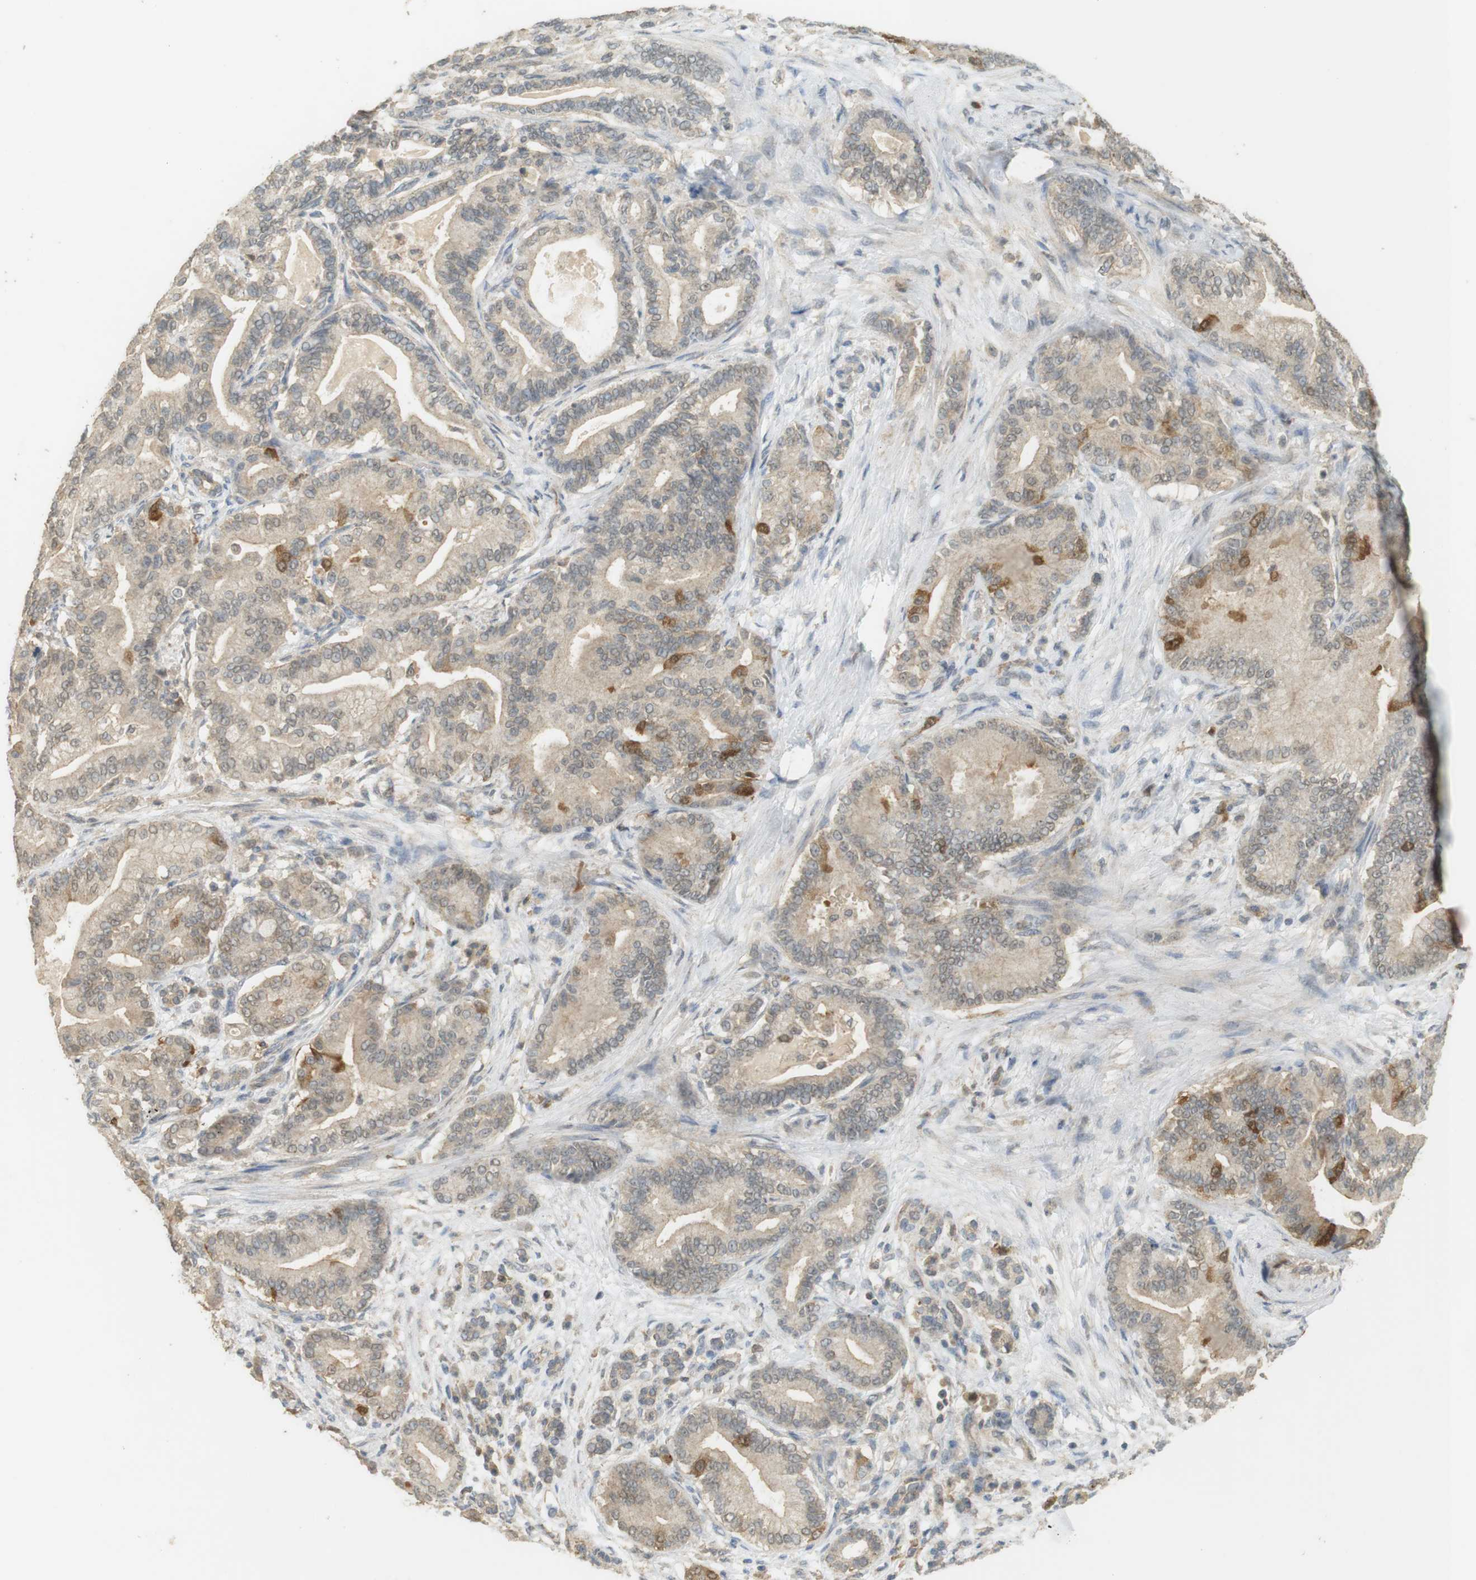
{"staining": {"intensity": "moderate", "quantity": "<25%", "location": "cytoplasmic/membranous"}, "tissue": "pancreatic cancer", "cell_type": "Tumor cells", "image_type": "cancer", "snomed": [{"axis": "morphology", "description": "Normal tissue, NOS"}, {"axis": "morphology", "description": "Adenocarcinoma, NOS"}, {"axis": "topography", "description": "Pancreas"}], "caption": "IHC image of pancreatic adenocarcinoma stained for a protein (brown), which demonstrates low levels of moderate cytoplasmic/membranous positivity in about <25% of tumor cells.", "gene": "TTK", "patient": {"sex": "male", "age": 63}}